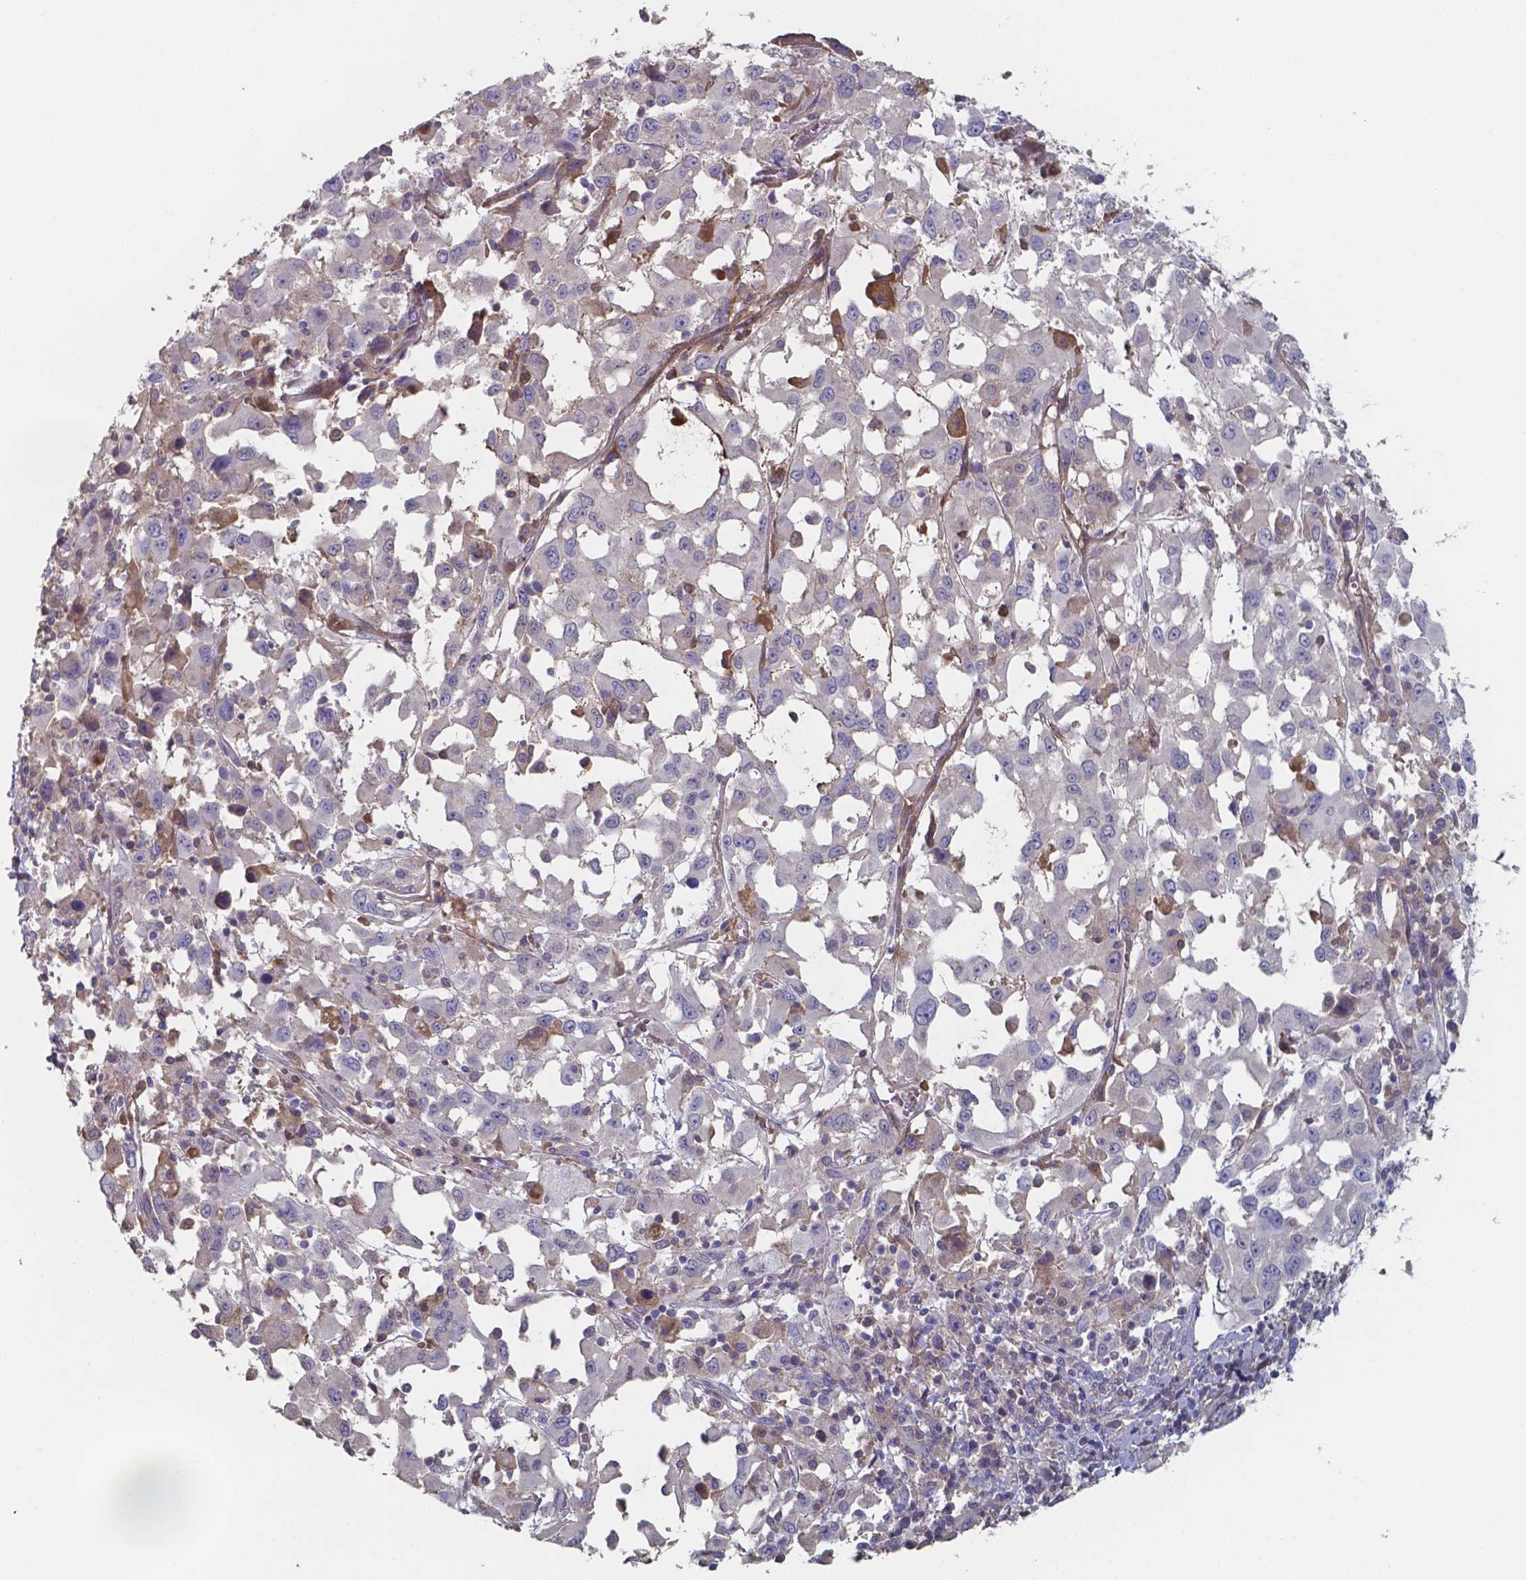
{"staining": {"intensity": "negative", "quantity": "none", "location": "none"}, "tissue": "melanoma", "cell_type": "Tumor cells", "image_type": "cancer", "snomed": [{"axis": "morphology", "description": "Malignant melanoma, Metastatic site"}, {"axis": "topography", "description": "Soft tissue"}], "caption": "Malignant melanoma (metastatic site) was stained to show a protein in brown. There is no significant expression in tumor cells. Nuclei are stained in blue.", "gene": "BTBD17", "patient": {"sex": "male", "age": 50}}